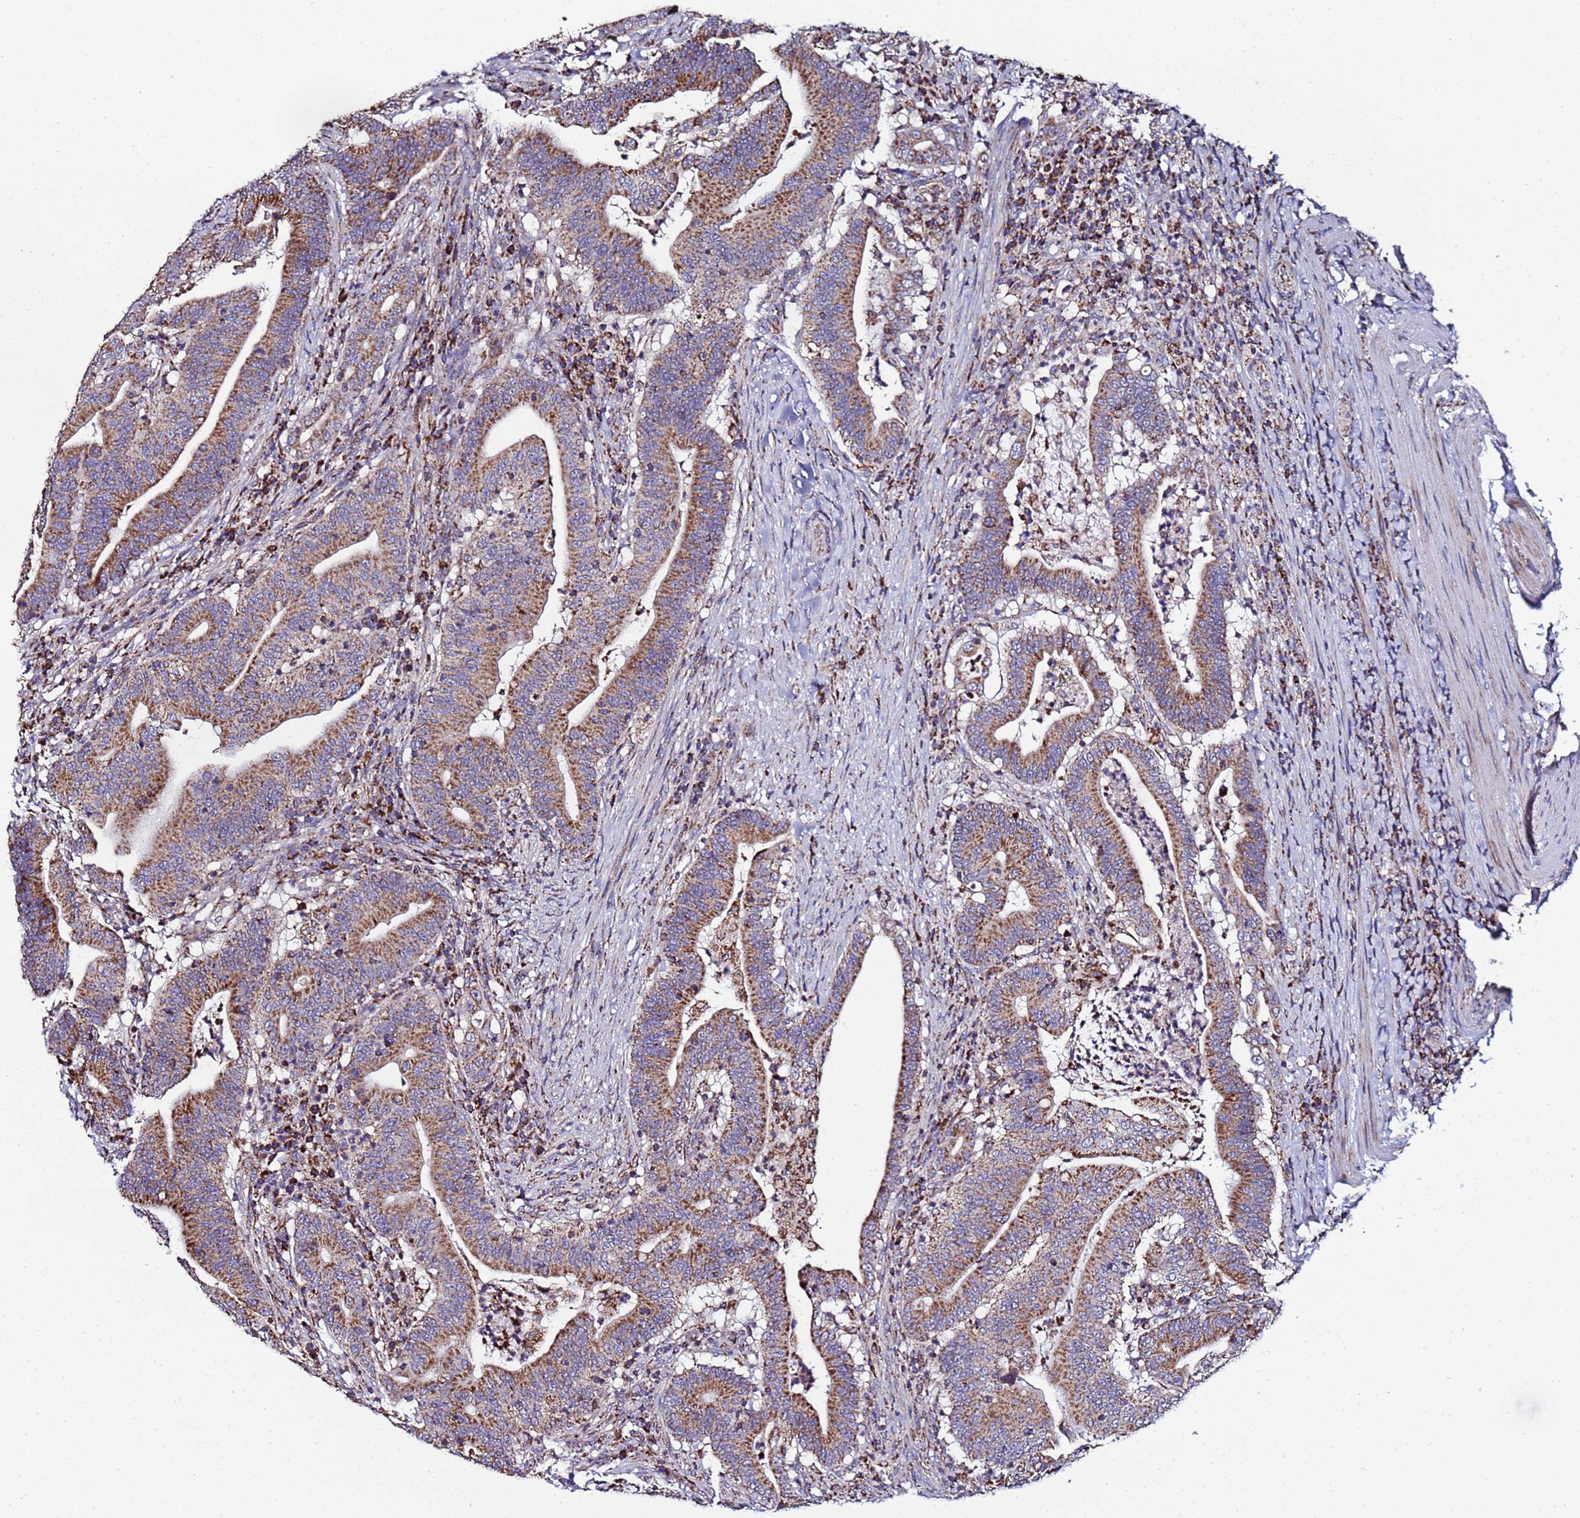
{"staining": {"intensity": "moderate", "quantity": ">75%", "location": "cytoplasmic/membranous"}, "tissue": "colorectal cancer", "cell_type": "Tumor cells", "image_type": "cancer", "snomed": [{"axis": "morphology", "description": "Adenocarcinoma, NOS"}, {"axis": "topography", "description": "Colon"}], "caption": "Protein expression analysis of human colorectal adenocarcinoma reveals moderate cytoplasmic/membranous staining in approximately >75% of tumor cells. The staining was performed using DAB (3,3'-diaminobenzidine), with brown indicating positive protein expression. Nuclei are stained blue with hematoxylin.", "gene": "MRPS12", "patient": {"sex": "female", "age": 66}}